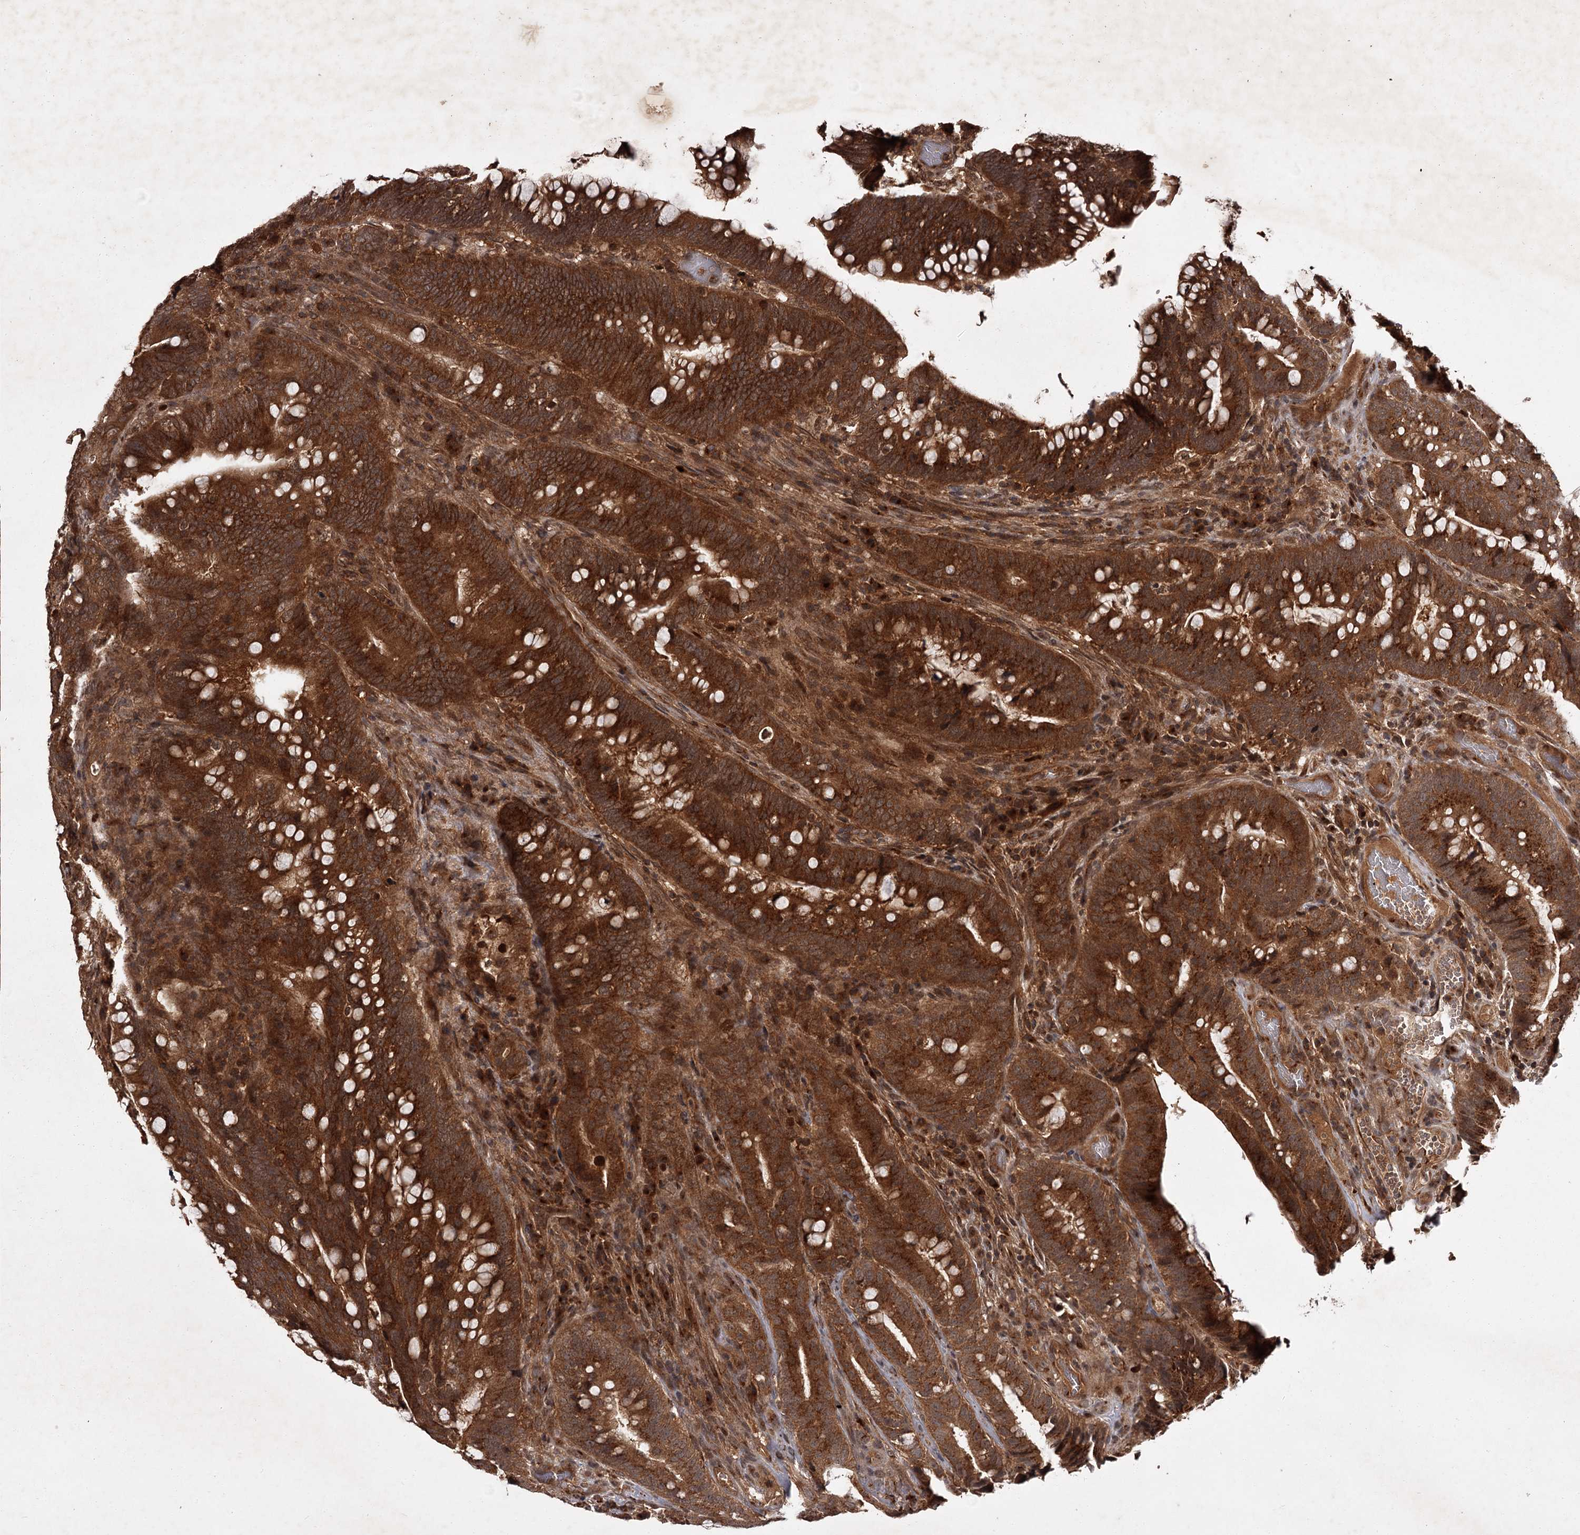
{"staining": {"intensity": "strong", "quantity": ">75%", "location": "cytoplasmic/membranous"}, "tissue": "colorectal cancer", "cell_type": "Tumor cells", "image_type": "cancer", "snomed": [{"axis": "morphology", "description": "Adenocarcinoma, NOS"}, {"axis": "topography", "description": "Colon"}], "caption": "Adenocarcinoma (colorectal) was stained to show a protein in brown. There is high levels of strong cytoplasmic/membranous positivity in about >75% of tumor cells.", "gene": "TBC1D23", "patient": {"sex": "female", "age": 66}}